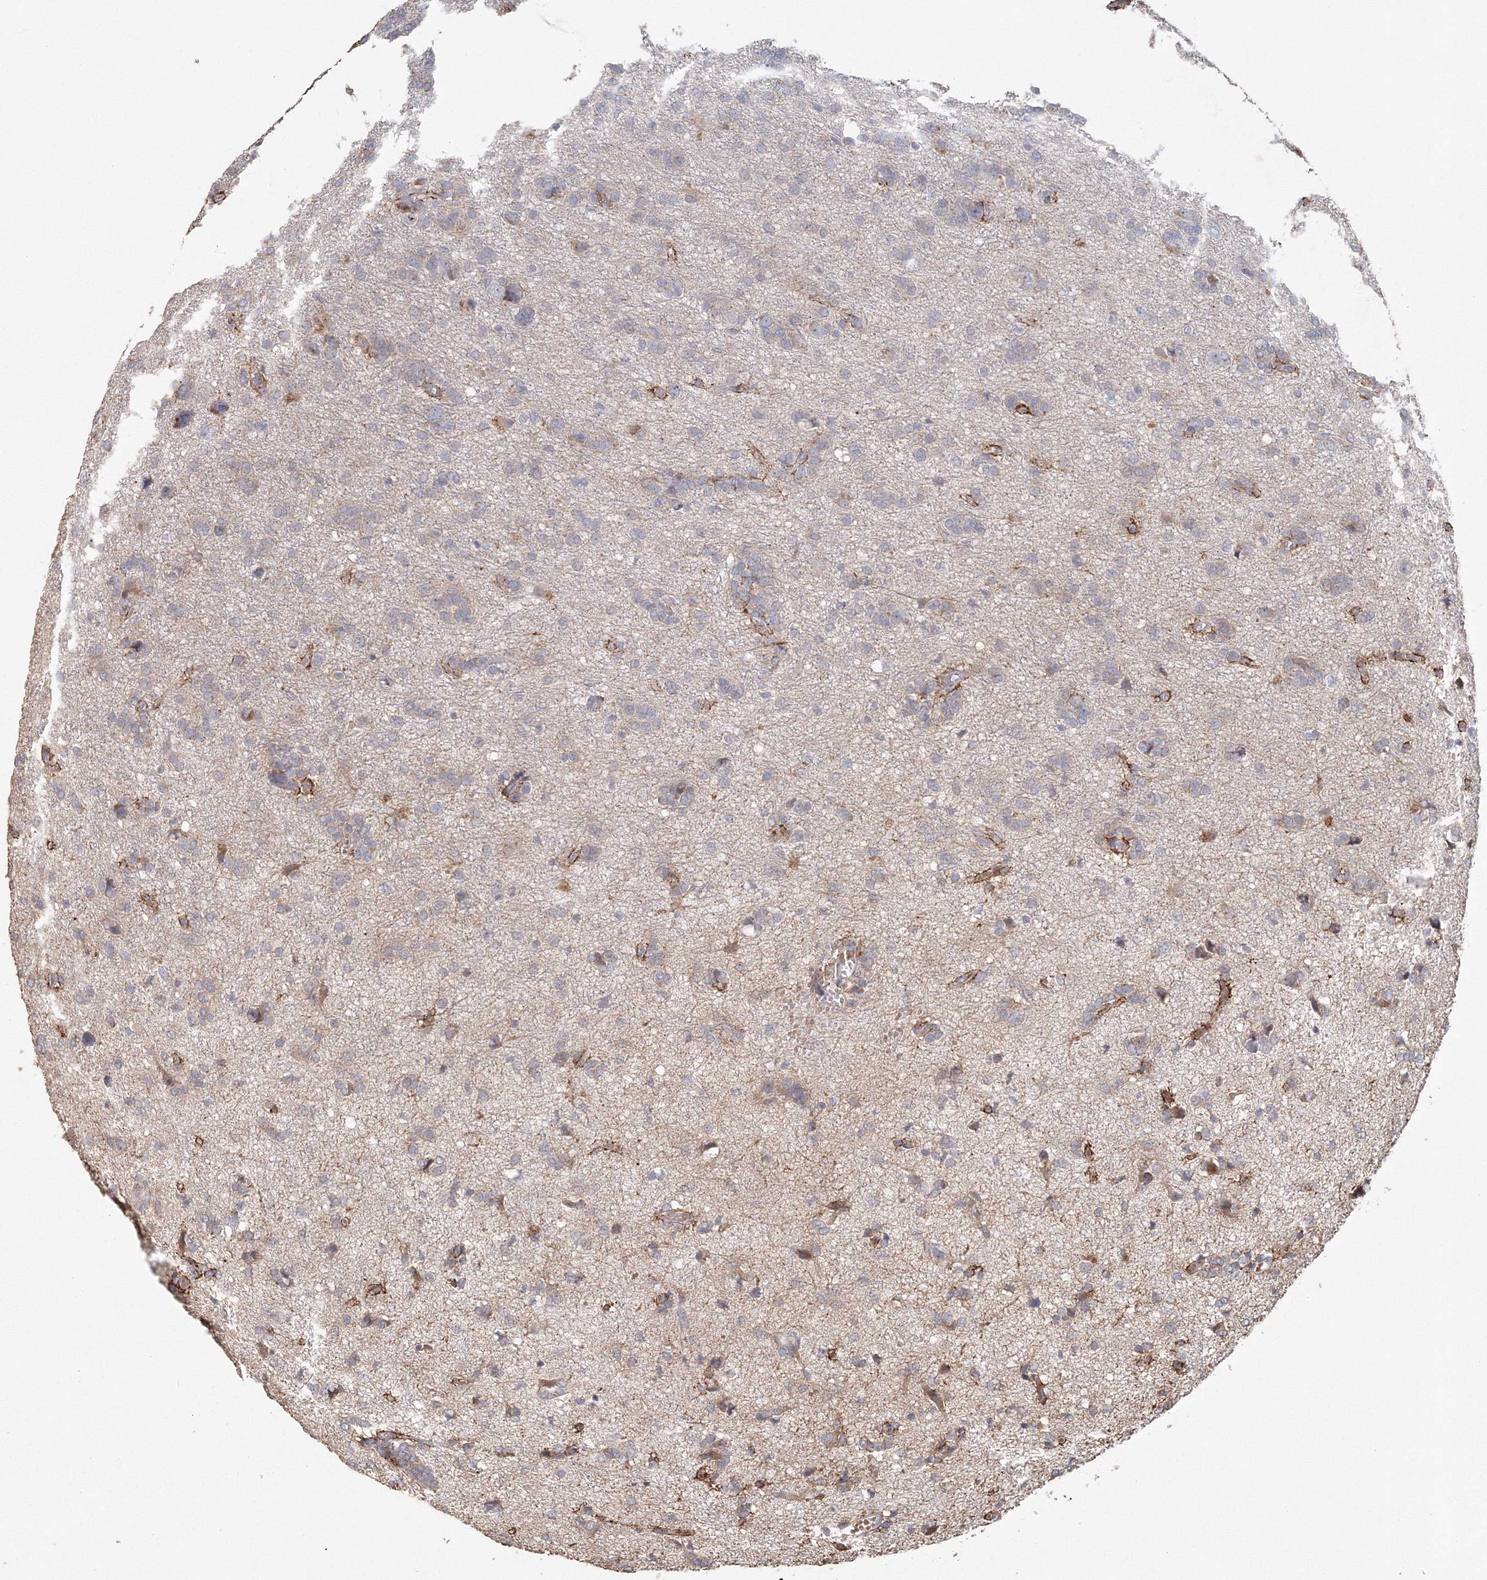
{"staining": {"intensity": "negative", "quantity": "none", "location": "none"}, "tissue": "glioma", "cell_type": "Tumor cells", "image_type": "cancer", "snomed": [{"axis": "morphology", "description": "Glioma, malignant, High grade"}, {"axis": "topography", "description": "Brain"}], "caption": "This histopathology image is of malignant high-grade glioma stained with IHC to label a protein in brown with the nuclei are counter-stained blue. There is no expression in tumor cells.", "gene": "TACC2", "patient": {"sex": "female", "age": 59}}